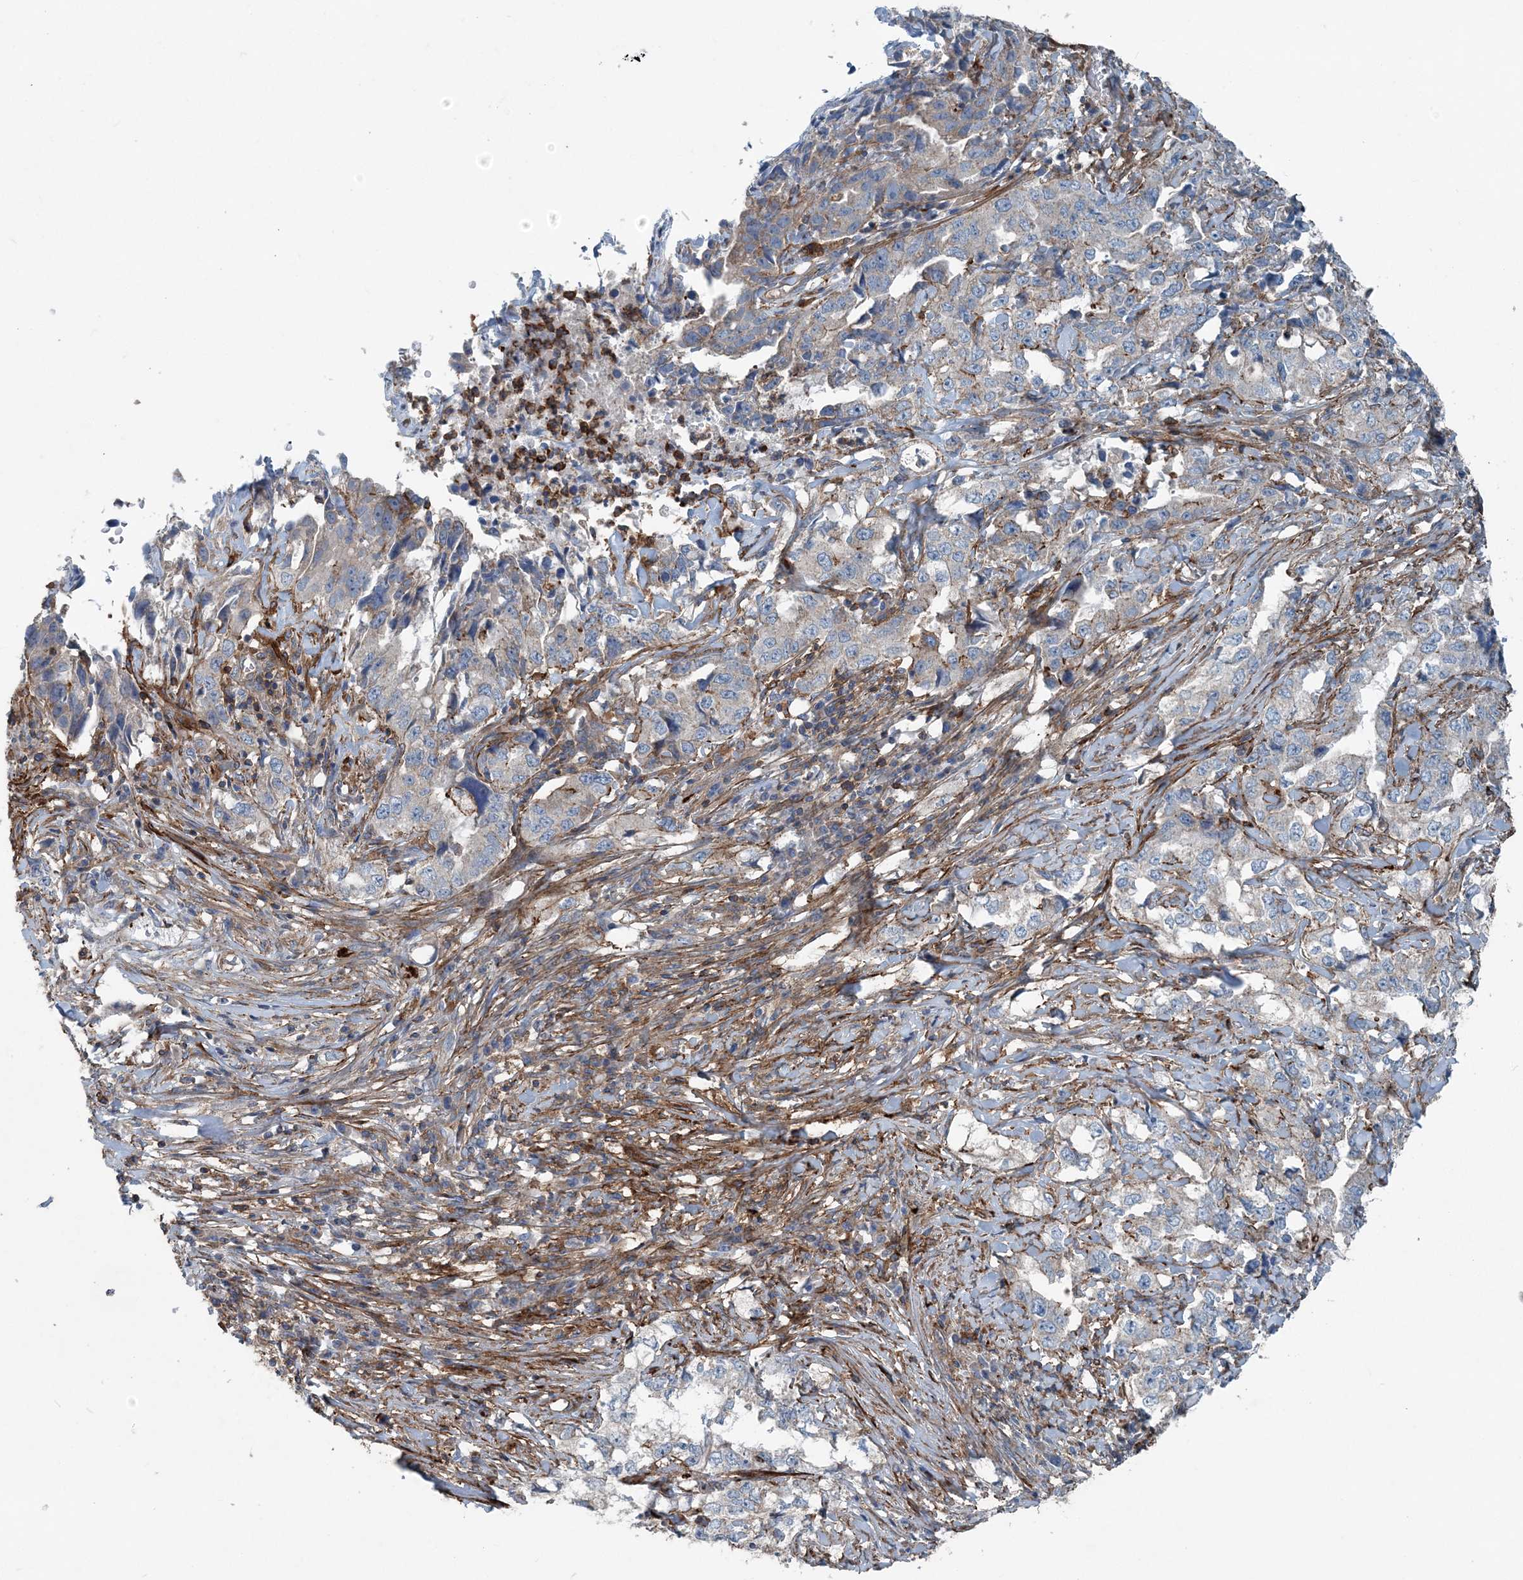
{"staining": {"intensity": "negative", "quantity": "none", "location": "none"}, "tissue": "lung cancer", "cell_type": "Tumor cells", "image_type": "cancer", "snomed": [{"axis": "morphology", "description": "Adenocarcinoma, NOS"}, {"axis": "topography", "description": "Lung"}], "caption": "Tumor cells show no significant positivity in lung adenocarcinoma.", "gene": "DGUOK", "patient": {"sex": "female", "age": 51}}